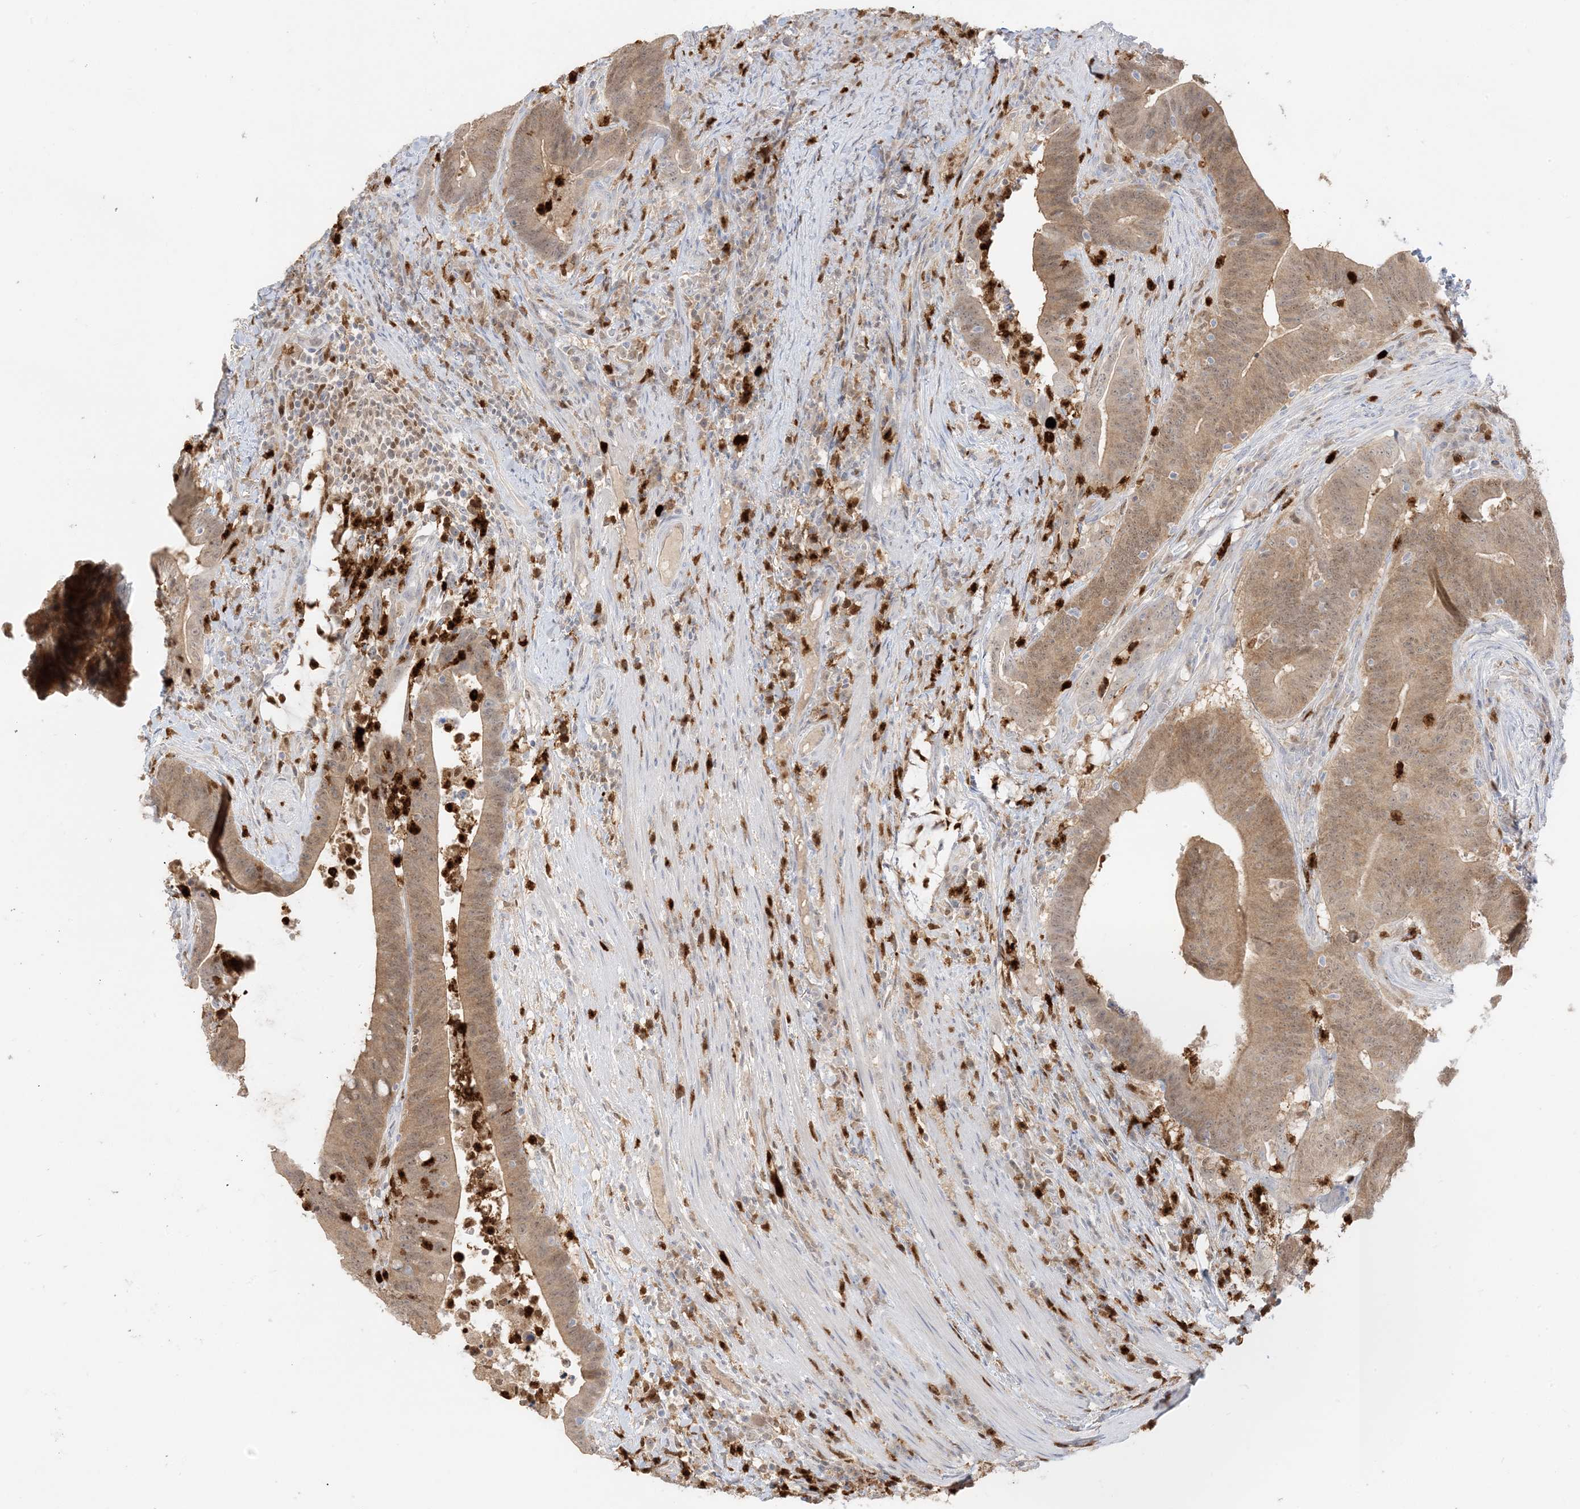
{"staining": {"intensity": "moderate", "quantity": ">75%", "location": "cytoplasmic/membranous,nuclear"}, "tissue": "colorectal cancer", "cell_type": "Tumor cells", "image_type": "cancer", "snomed": [{"axis": "morphology", "description": "Adenocarcinoma, NOS"}, {"axis": "topography", "description": "Colon"}], "caption": "Adenocarcinoma (colorectal) stained for a protein (brown) demonstrates moderate cytoplasmic/membranous and nuclear positive expression in approximately >75% of tumor cells.", "gene": "GCA", "patient": {"sex": "female", "age": 66}}